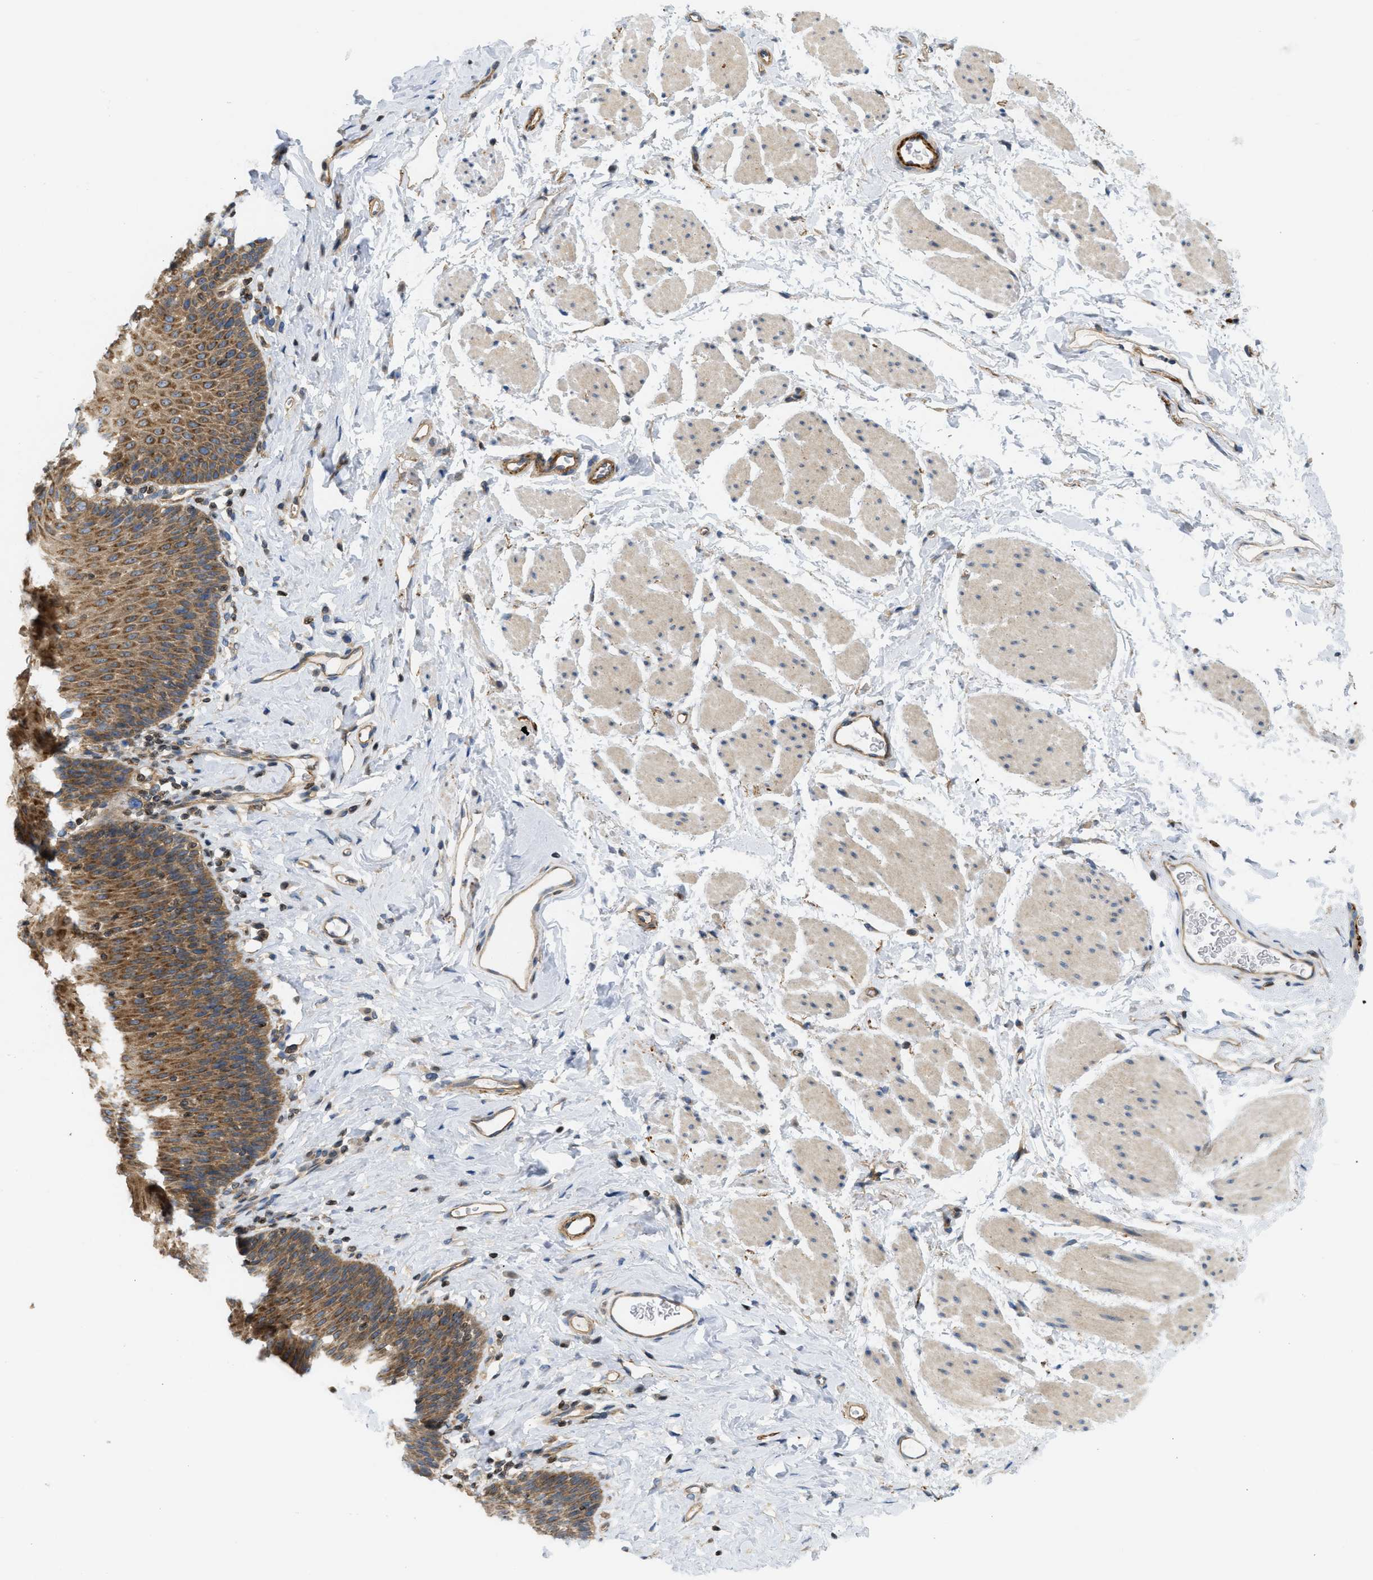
{"staining": {"intensity": "strong", "quantity": ">75%", "location": "cytoplasmic/membranous"}, "tissue": "esophagus", "cell_type": "Squamous epithelial cells", "image_type": "normal", "snomed": [{"axis": "morphology", "description": "Normal tissue, NOS"}, {"axis": "topography", "description": "Esophagus"}], "caption": "Protein positivity by IHC shows strong cytoplasmic/membranous expression in approximately >75% of squamous epithelial cells in unremarkable esophagus. The protein of interest is stained brown, and the nuclei are stained in blue (DAB (3,3'-diaminobenzidine) IHC with brightfield microscopy, high magnification).", "gene": "STRN", "patient": {"sex": "female", "age": 61}}